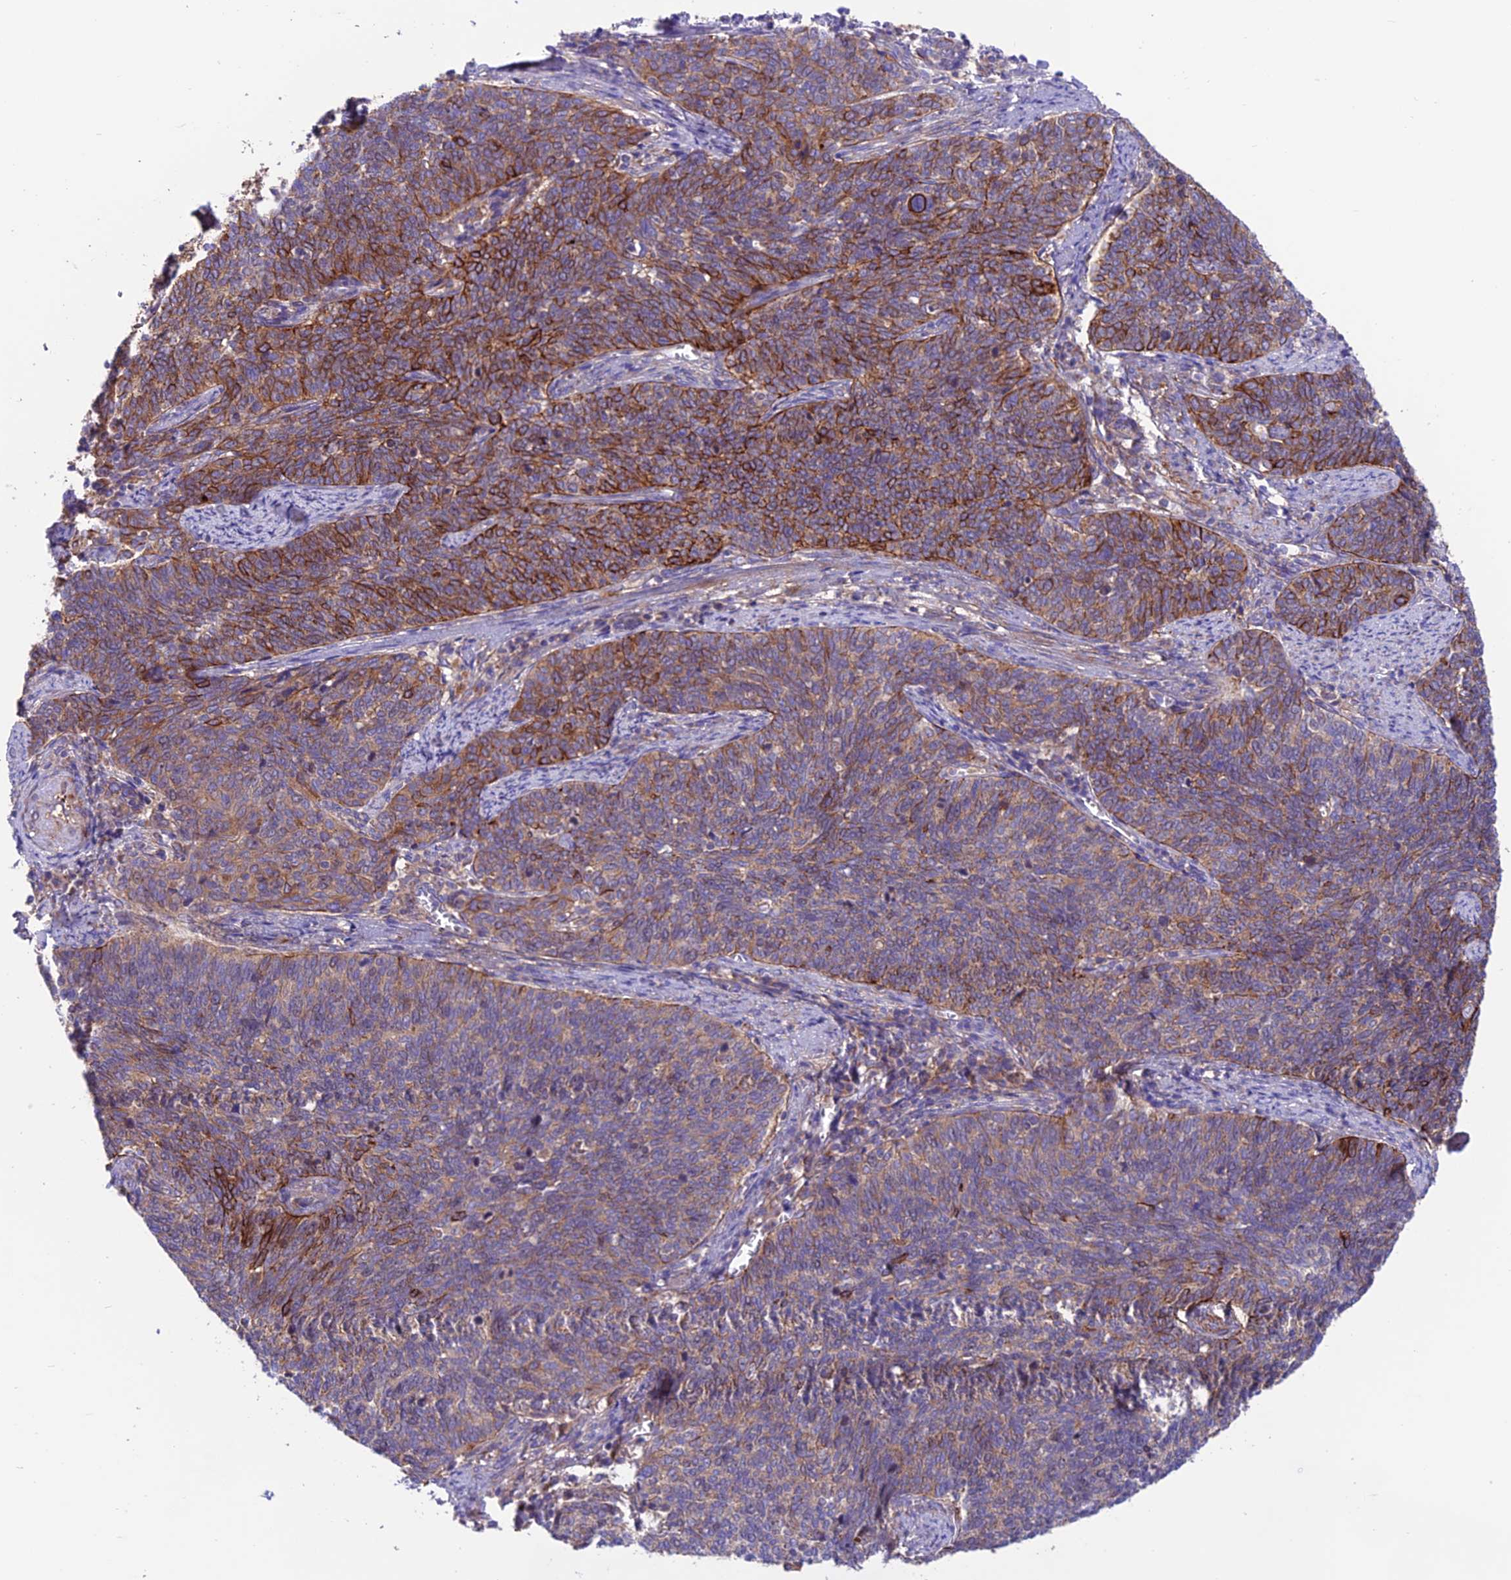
{"staining": {"intensity": "strong", "quantity": "25%-75%", "location": "cytoplasmic/membranous"}, "tissue": "cervical cancer", "cell_type": "Tumor cells", "image_type": "cancer", "snomed": [{"axis": "morphology", "description": "Squamous cell carcinoma, NOS"}, {"axis": "topography", "description": "Cervix"}], "caption": "This micrograph reveals cervical cancer stained with IHC to label a protein in brown. The cytoplasmic/membranous of tumor cells show strong positivity for the protein. Nuclei are counter-stained blue.", "gene": "VPS16", "patient": {"sex": "female", "age": 39}}